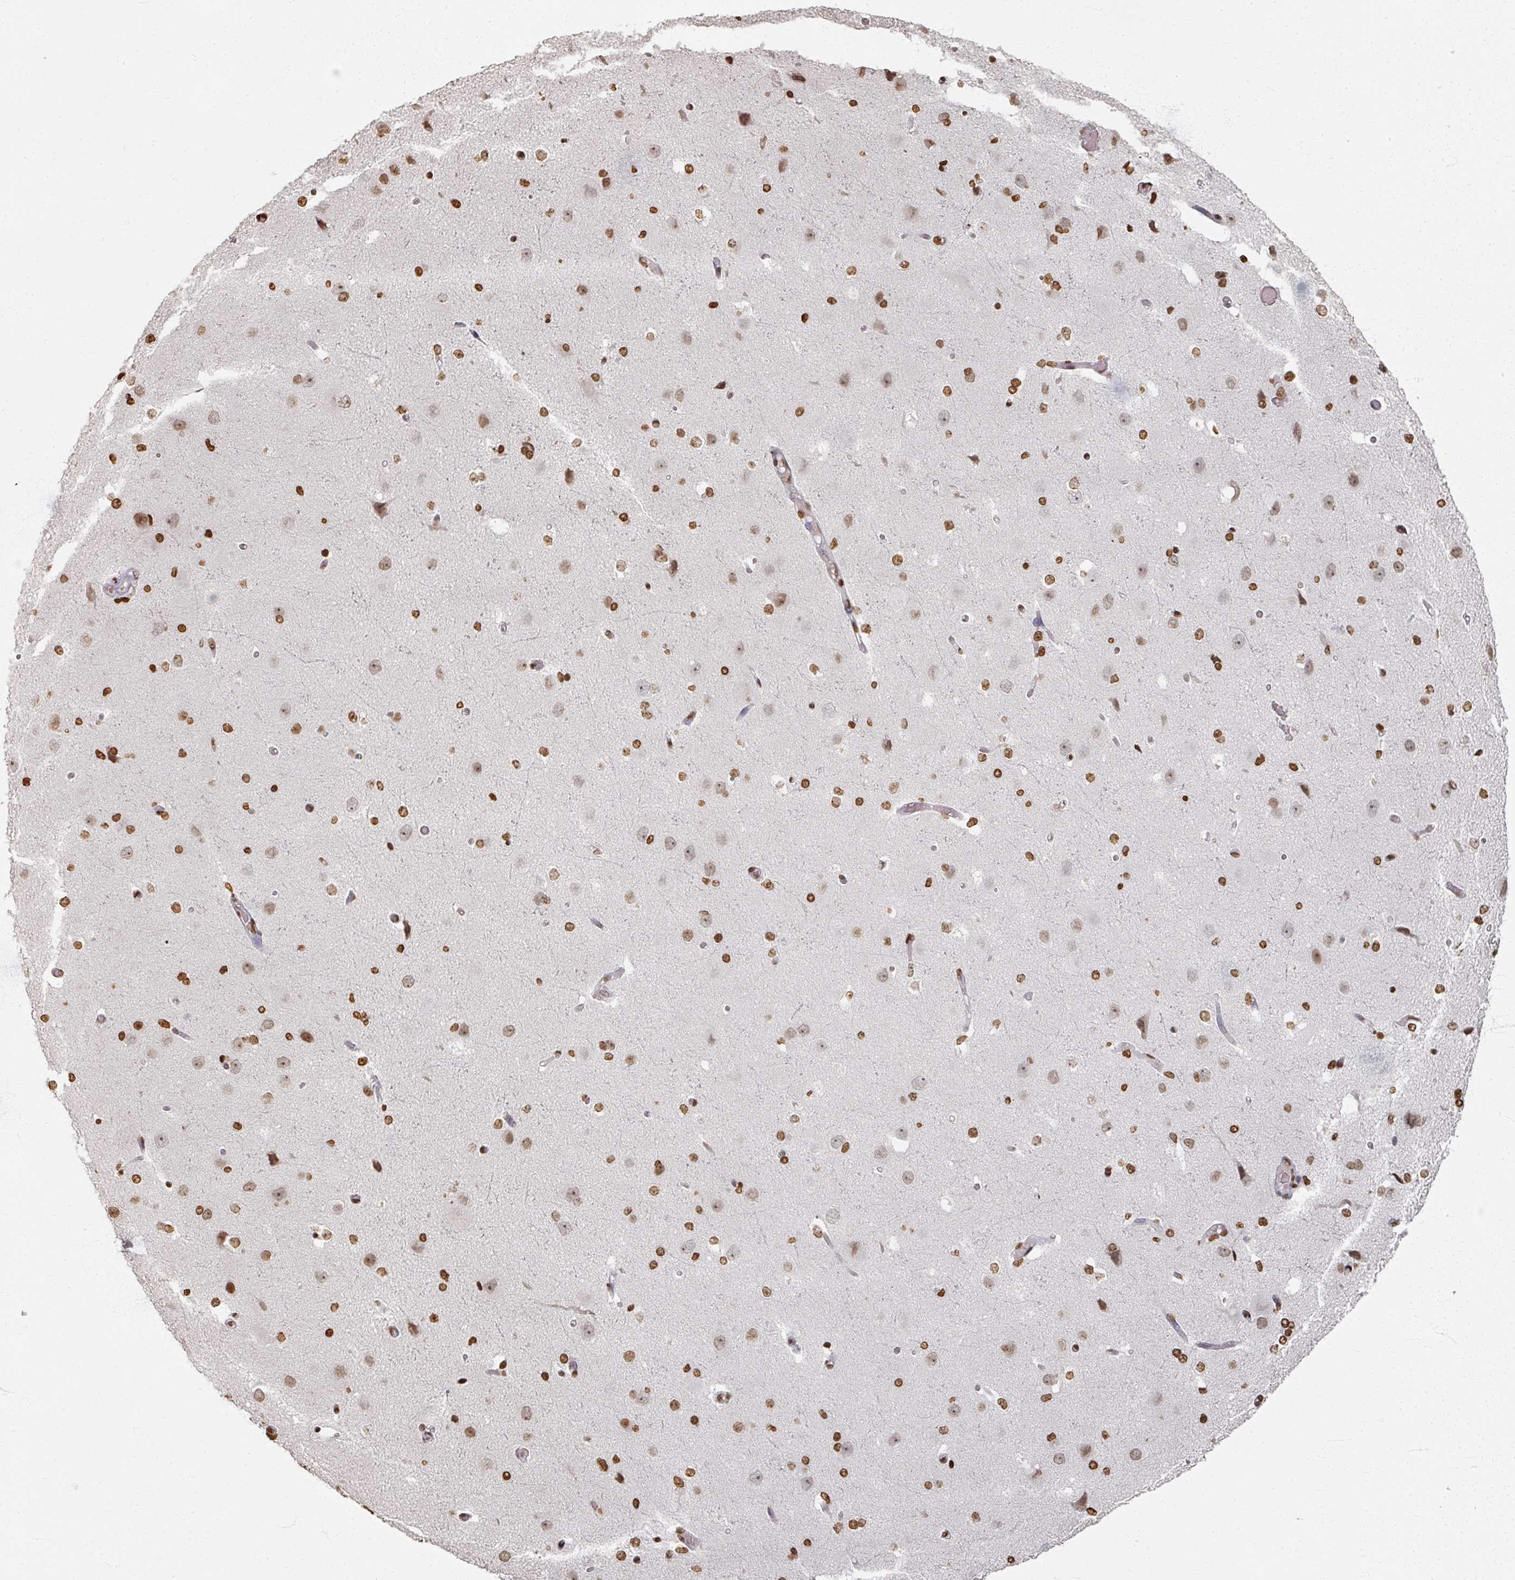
{"staining": {"intensity": "moderate", "quantity": "<25%", "location": "nuclear"}, "tissue": "cerebral cortex", "cell_type": "Endothelial cells", "image_type": "normal", "snomed": [{"axis": "morphology", "description": "Normal tissue, NOS"}, {"axis": "morphology", "description": "Inflammation, NOS"}, {"axis": "topography", "description": "Cerebral cortex"}], "caption": "A micrograph of human cerebral cortex stained for a protein displays moderate nuclear brown staining in endothelial cells. The staining is performed using DAB (3,3'-diaminobenzidine) brown chromogen to label protein expression. The nuclei are counter-stained blue using hematoxylin.", "gene": "DCUN1D5", "patient": {"sex": "male", "age": 6}}